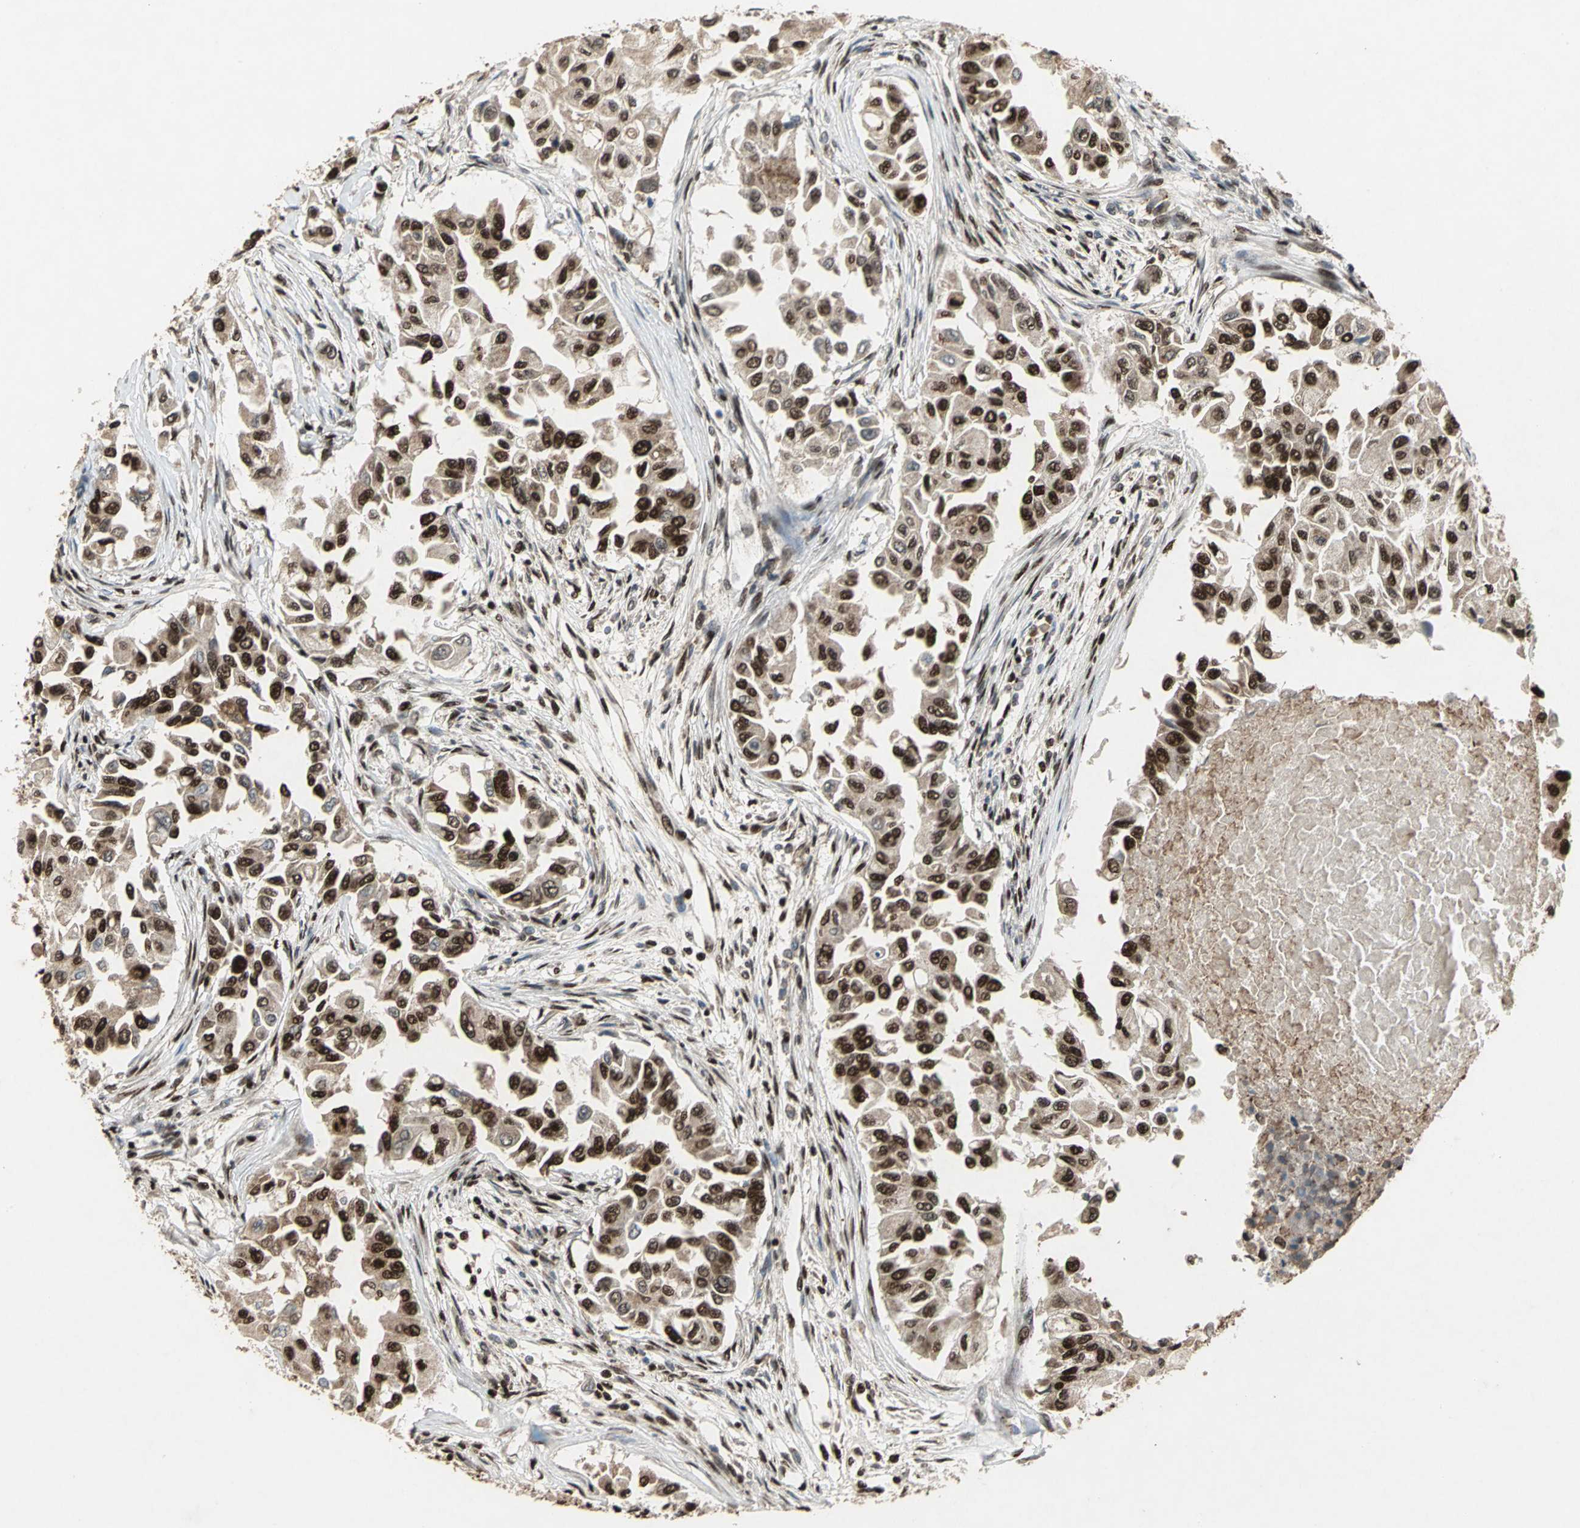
{"staining": {"intensity": "strong", "quantity": ">75%", "location": "nuclear"}, "tissue": "breast cancer", "cell_type": "Tumor cells", "image_type": "cancer", "snomed": [{"axis": "morphology", "description": "Normal tissue, NOS"}, {"axis": "morphology", "description": "Duct carcinoma"}, {"axis": "topography", "description": "Breast"}], "caption": "This is a histology image of immunohistochemistry (IHC) staining of invasive ductal carcinoma (breast), which shows strong expression in the nuclear of tumor cells.", "gene": "MTA2", "patient": {"sex": "female", "age": 49}}